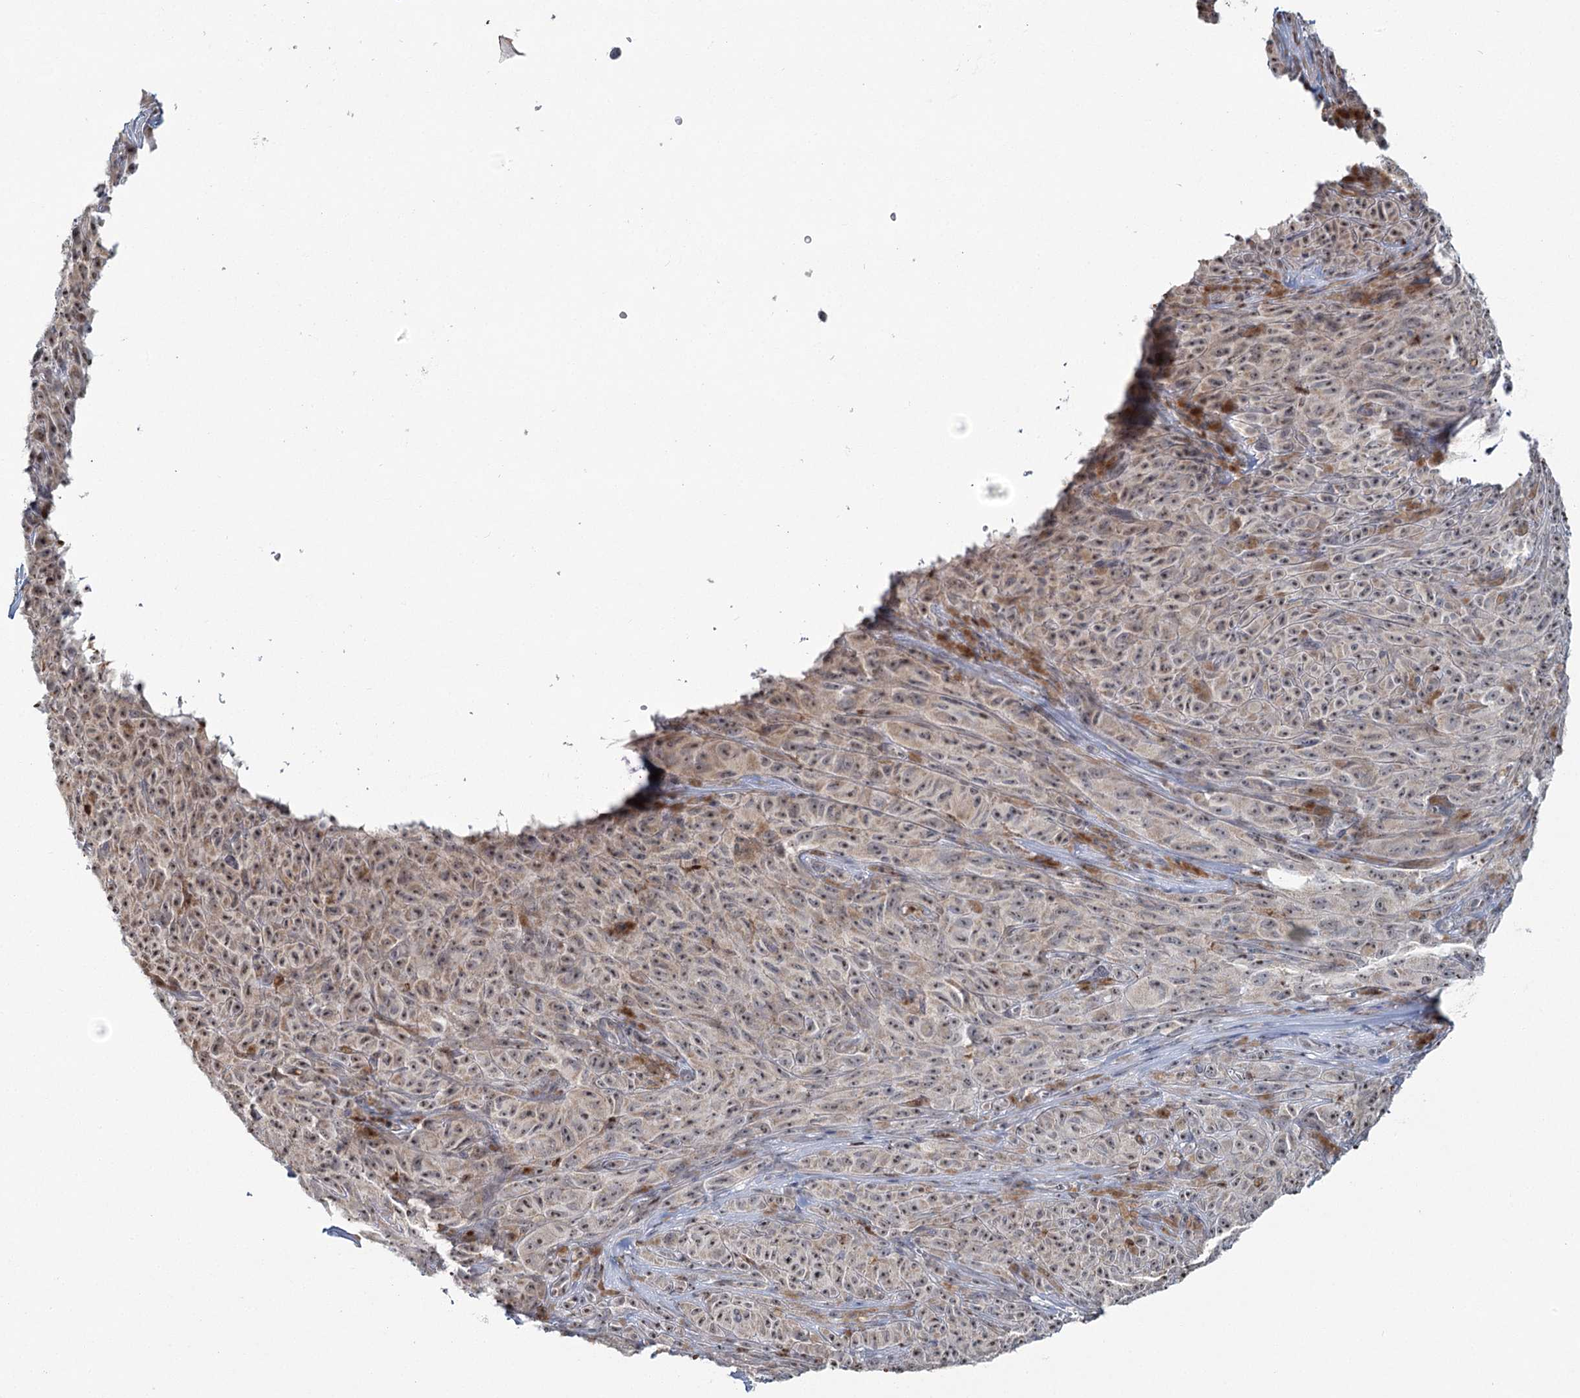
{"staining": {"intensity": "weak", "quantity": ">75%", "location": "nuclear"}, "tissue": "melanoma", "cell_type": "Tumor cells", "image_type": "cancer", "snomed": [{"axis": "morphology", "description": "Malignant melanoma, NOS"}, {"axis": "topography", "description": "Skin"}], "caption": "Malignant melanoma stained with a brown dye exhibits weak nuclear positive expression in approximately >75% of tumor cells.", "gene": "ATAD1", "patient": {"sex": "female", "age": 82}}